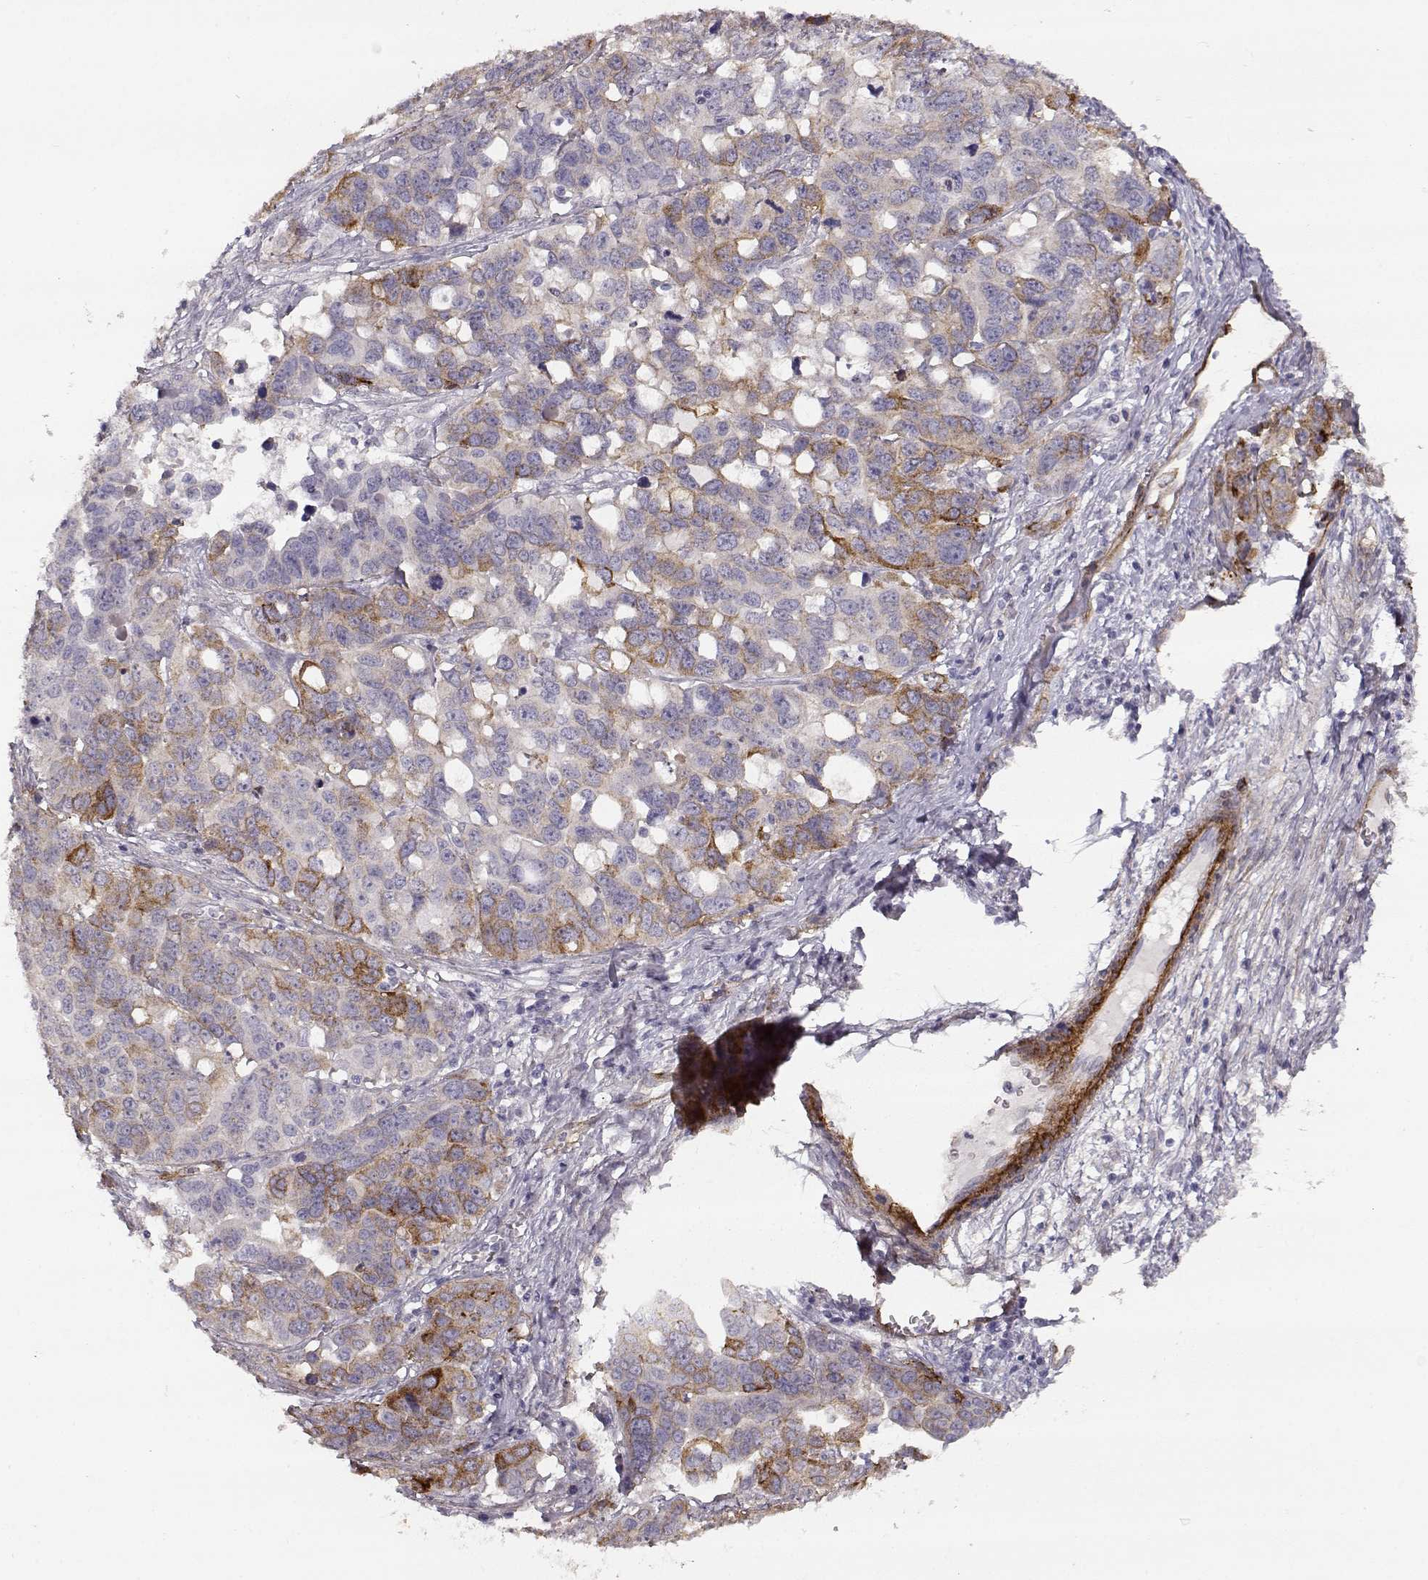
{"staining": {"intensity": "moderate", "quantity": "<25%", "location": "cytoplasmic/membranous"}, "tissue": "ovarian cancer", "cell_type": "Tumor cells", "image_type": "cancer", "snomed": [{"axis": "morphology", "description": "Carcinoma, endometroid"}, {"axis": "topography", "description": "Ovary"}], "caption": "A brown stain shows moderate cytoplasmic/membranous staining of a protein in human ovarian cancer tumor cells. (DAB IHC, brown staining for protein, blue staining for nuclei).", "gene": "LAMC1", "patient": {"sex": "female", "age": 78}}